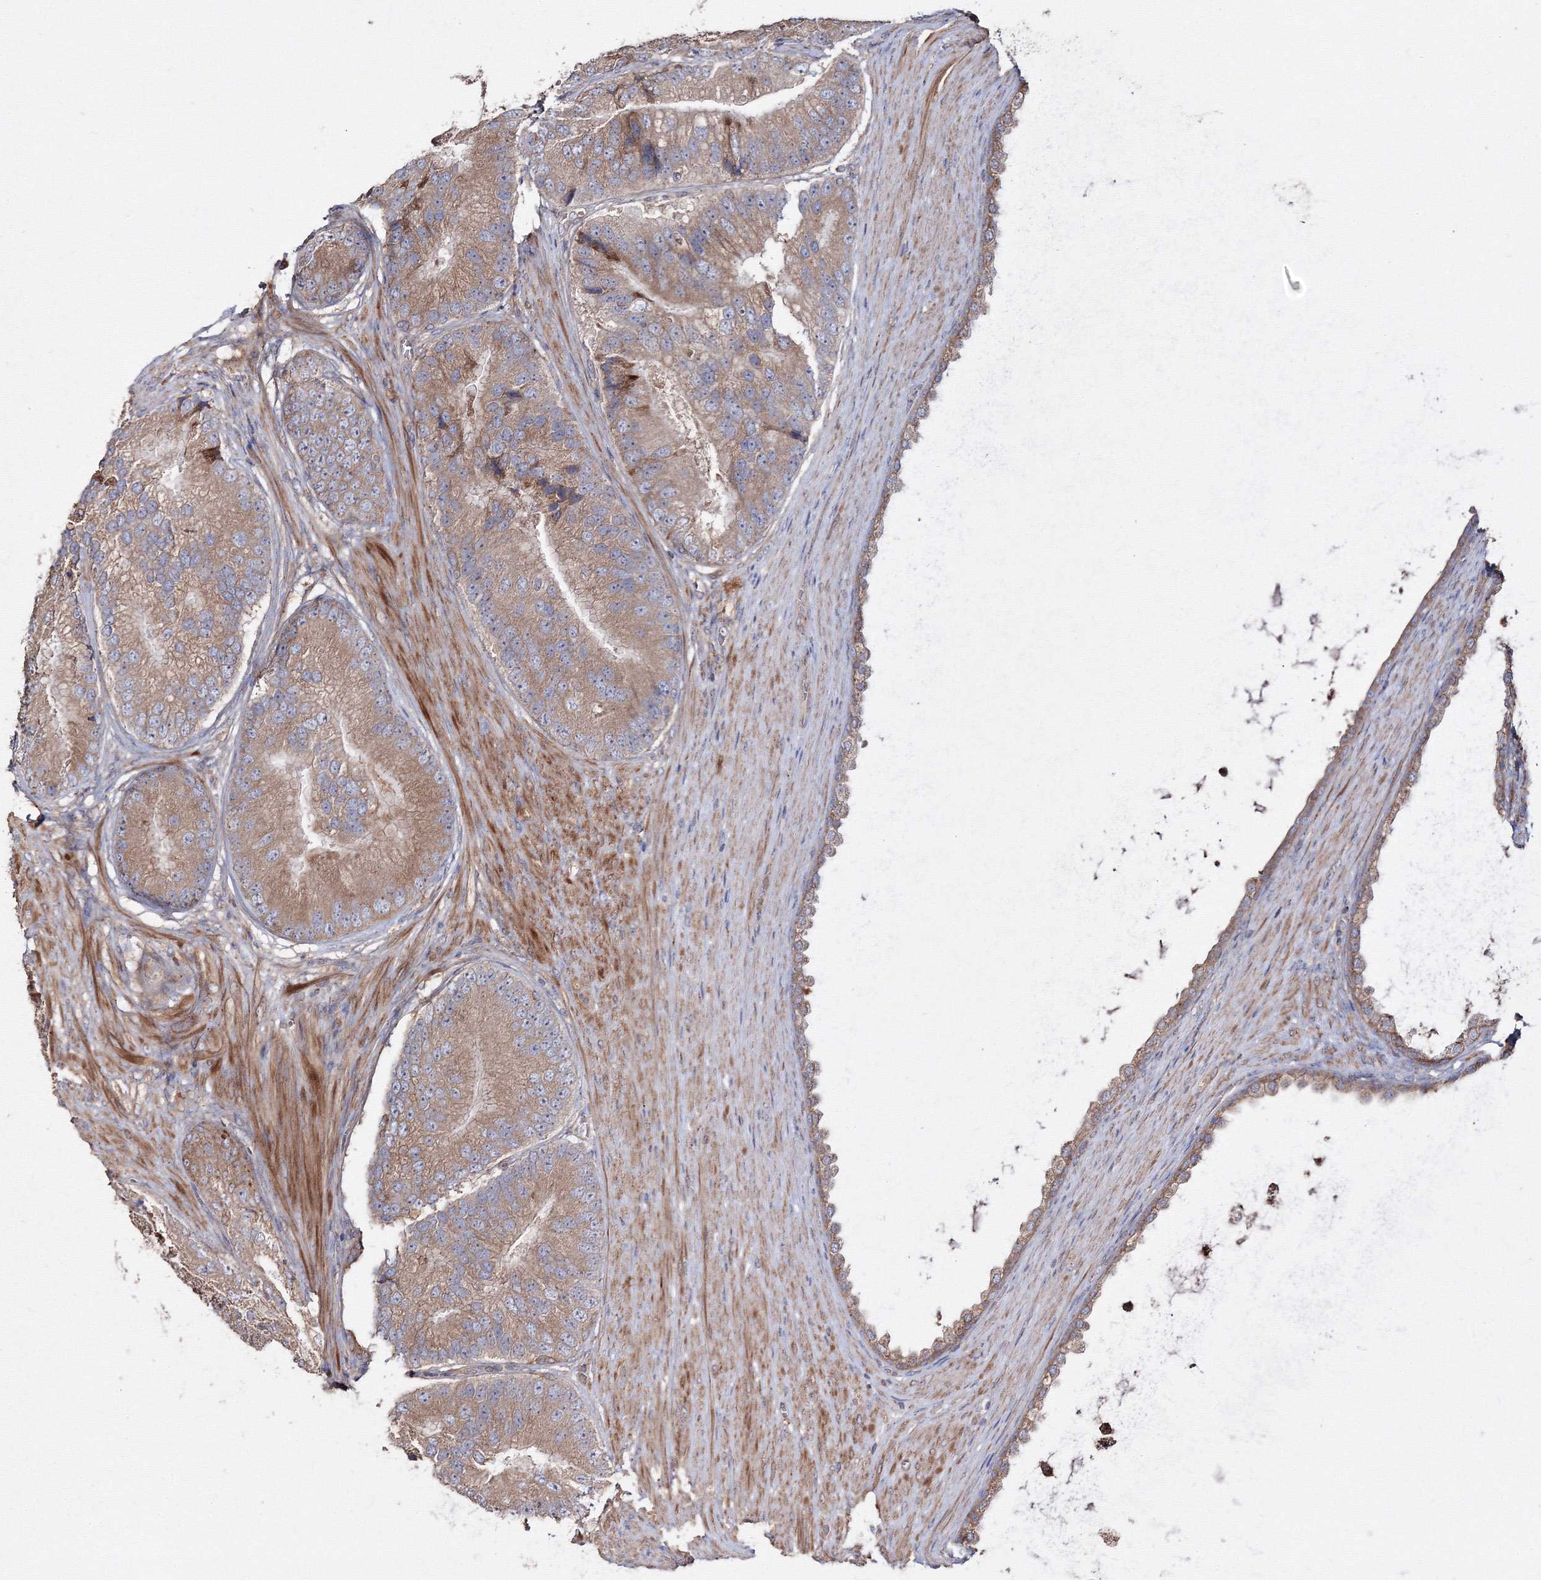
{"staining": {"intensity": "moderate", "quantity": ">75%", "location": "cytoplasmic/membranous"}, "tissue": "prostate cancer", "cell_type": "Tumor cells", "image_type": "cancer", "snomed": [{"axis": "morphology", "description": "Adenocarcinoma, High grade"}, {"axis": "topography", "description": "Prostate"}], "caption": "DAB immunohistochemical staining of human high-grade adenocarcinoma (prostate) exhibits moderate cytoplasmic/membranous protein positivity in approximately >75% of tumor cells.", "gene": "DDO", "patient": {"sex": "male", "age": 70}}